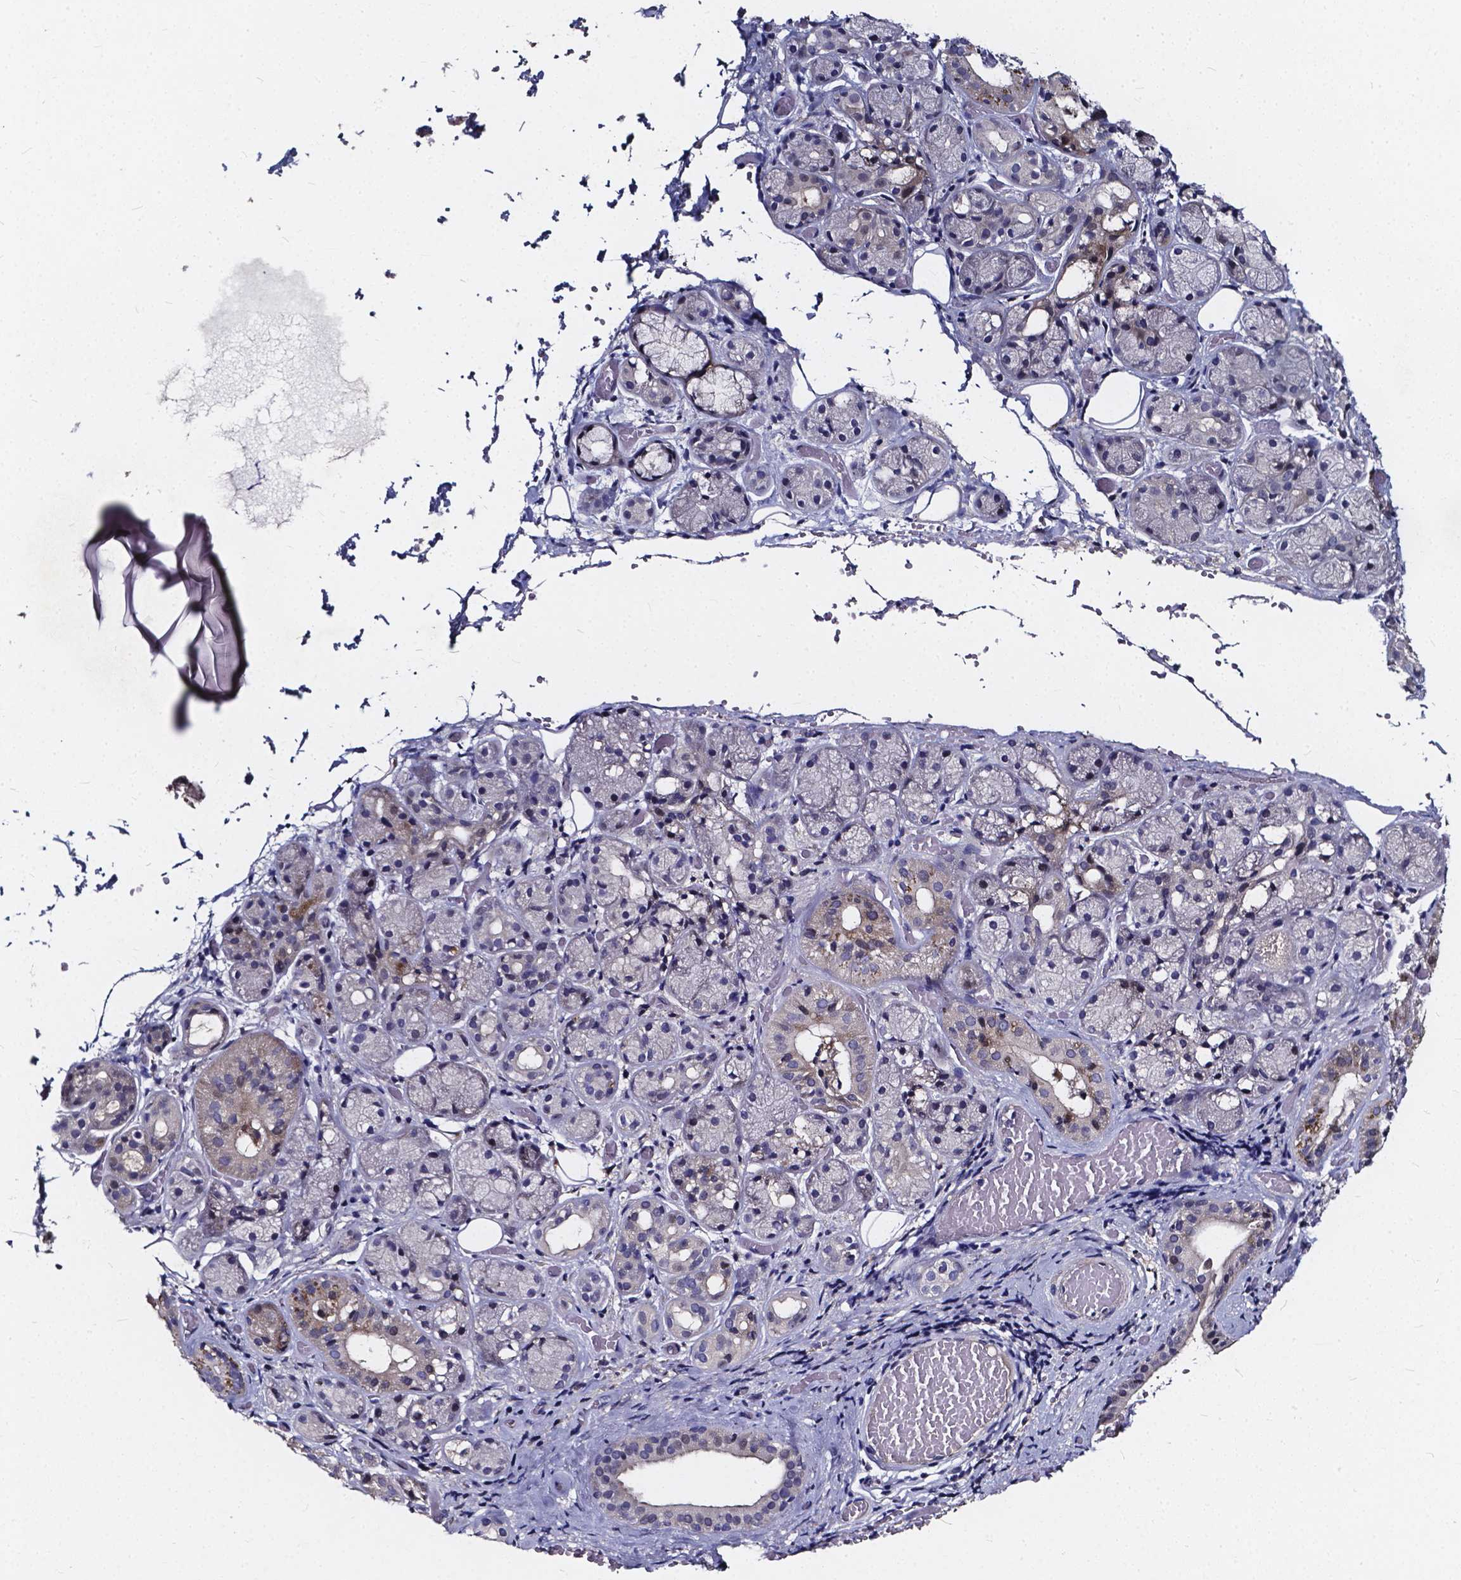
{"staining": {"intensity": "weak", "quantity": "<25%", "location": "cytoplasmic/membranous"}, "tissue": "salivary gland", "cell_type": "Glandular cells", "image_type": "normal", "snomed": [{"axis": "morphology", "description": "Normal tissue, NOS"}, {"axis": "topography", "description": "Salivary gland"}, {"axis": "topography", "description": "Peripheral nerve tissue"}], "caption": "Salivary gland was stained to show a protein in brown. There is no significant staining in glandular cells. (Stains: DAB IHC with hematoxylin counter stain, Microscopy: brightfield microscopy at high magnification).", "gene": "SOWAHA", "patient": {"sex": "male", "age": 71}}